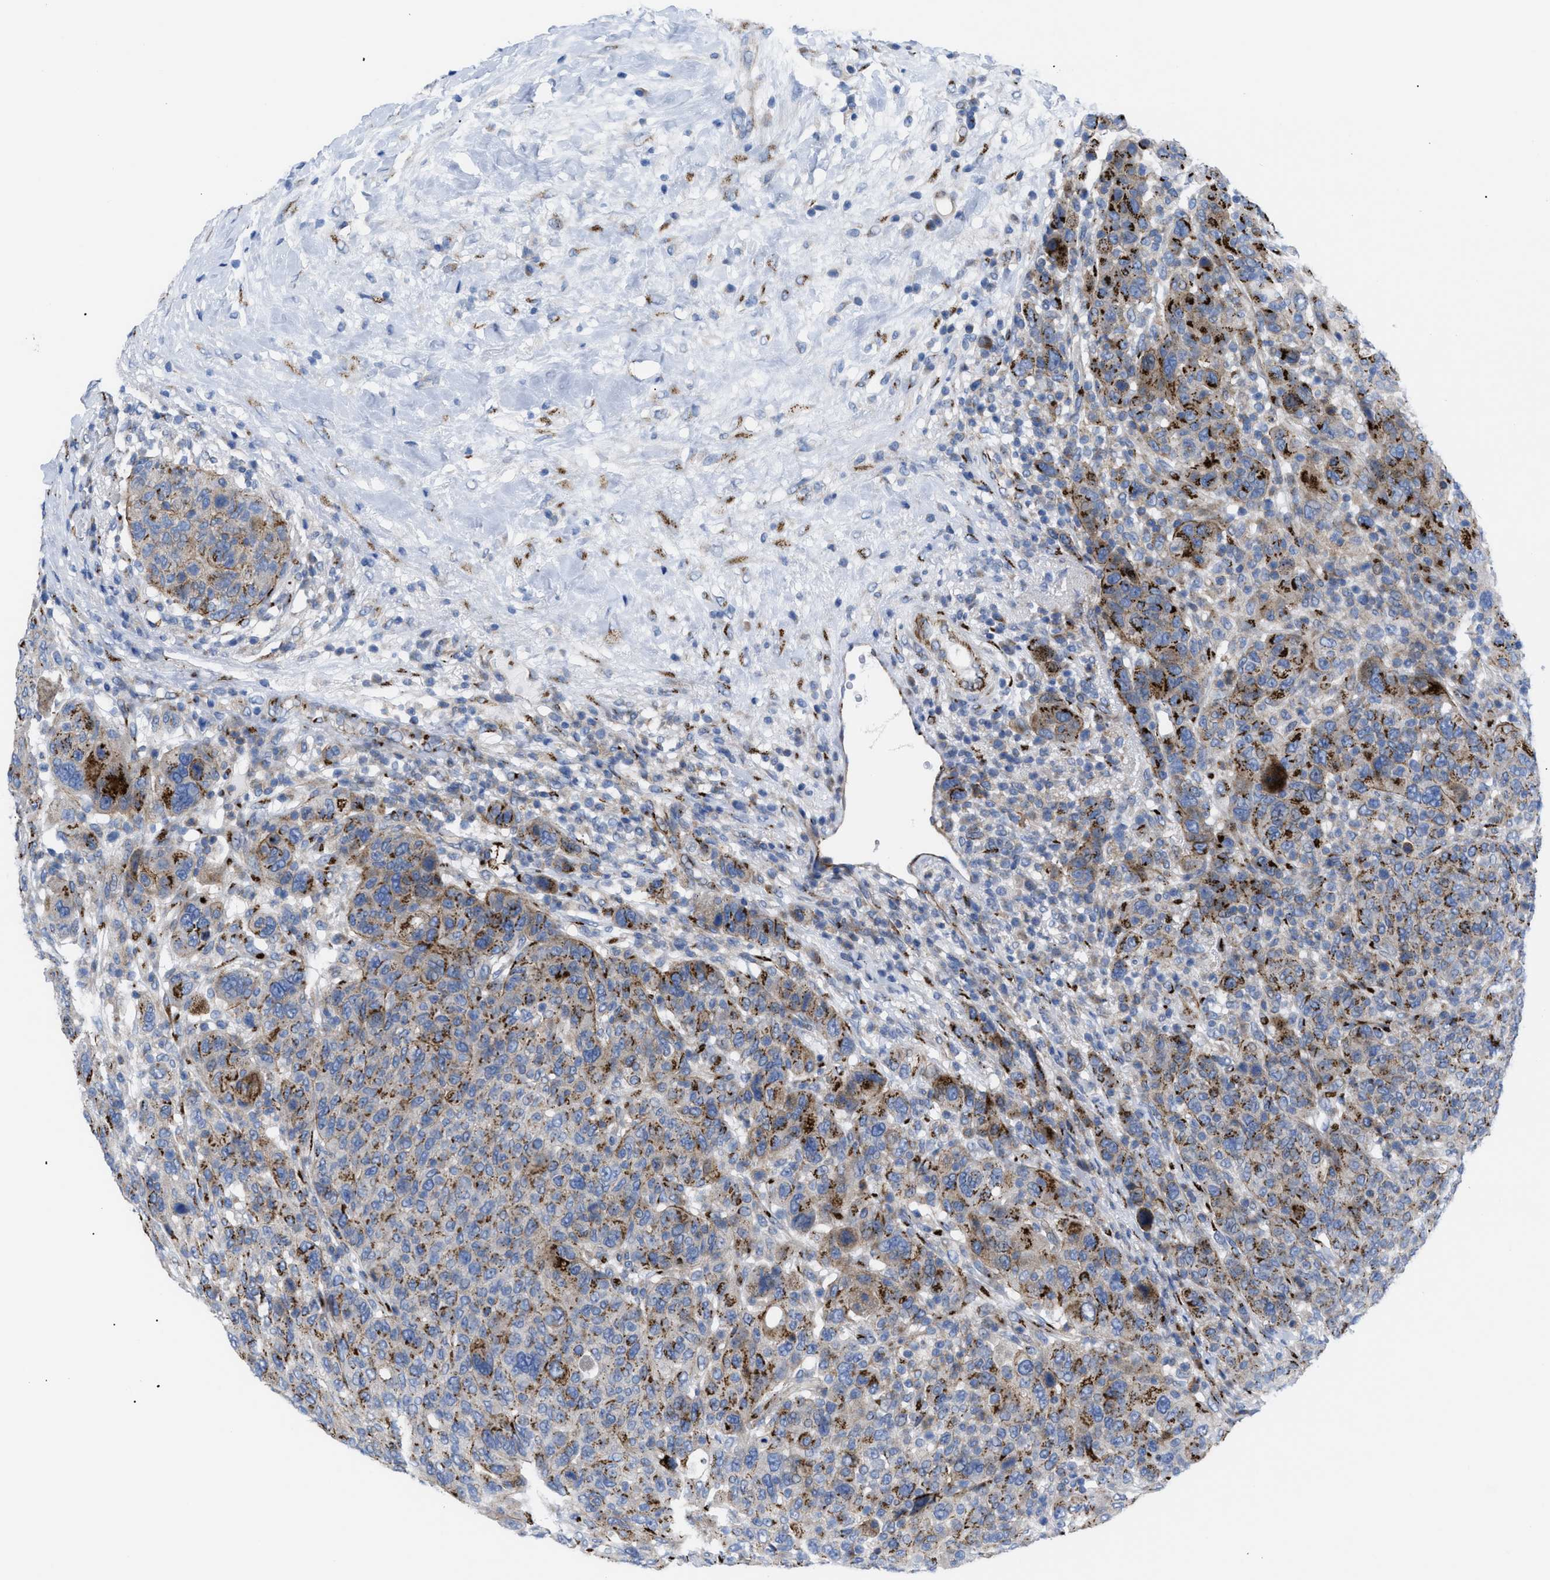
{"staining": {"intensity": "strong", "quantity": "25%-75%", "location": "cytoplasmic/membranous"}, "tissue": "breast cancer", "cell_type": "Tumor cells", "image_type": "cancer", "snomed": [{"axis": "morphology", "description": "Duct carcinoma"}, {"axis": "topography", "description": "Breast"}], "caption": "This micrograph displays invasive ductal carcinoma (breast) stained with immunohistochemistry (IHC) to label a protein in brown. The cytoplasmic/membranous of tumor cells show strong positivity for the protein. Nuclei are counter-stained blue.", "gene": "TMEM17", "patient": {"sex": "female", "age": 37}}